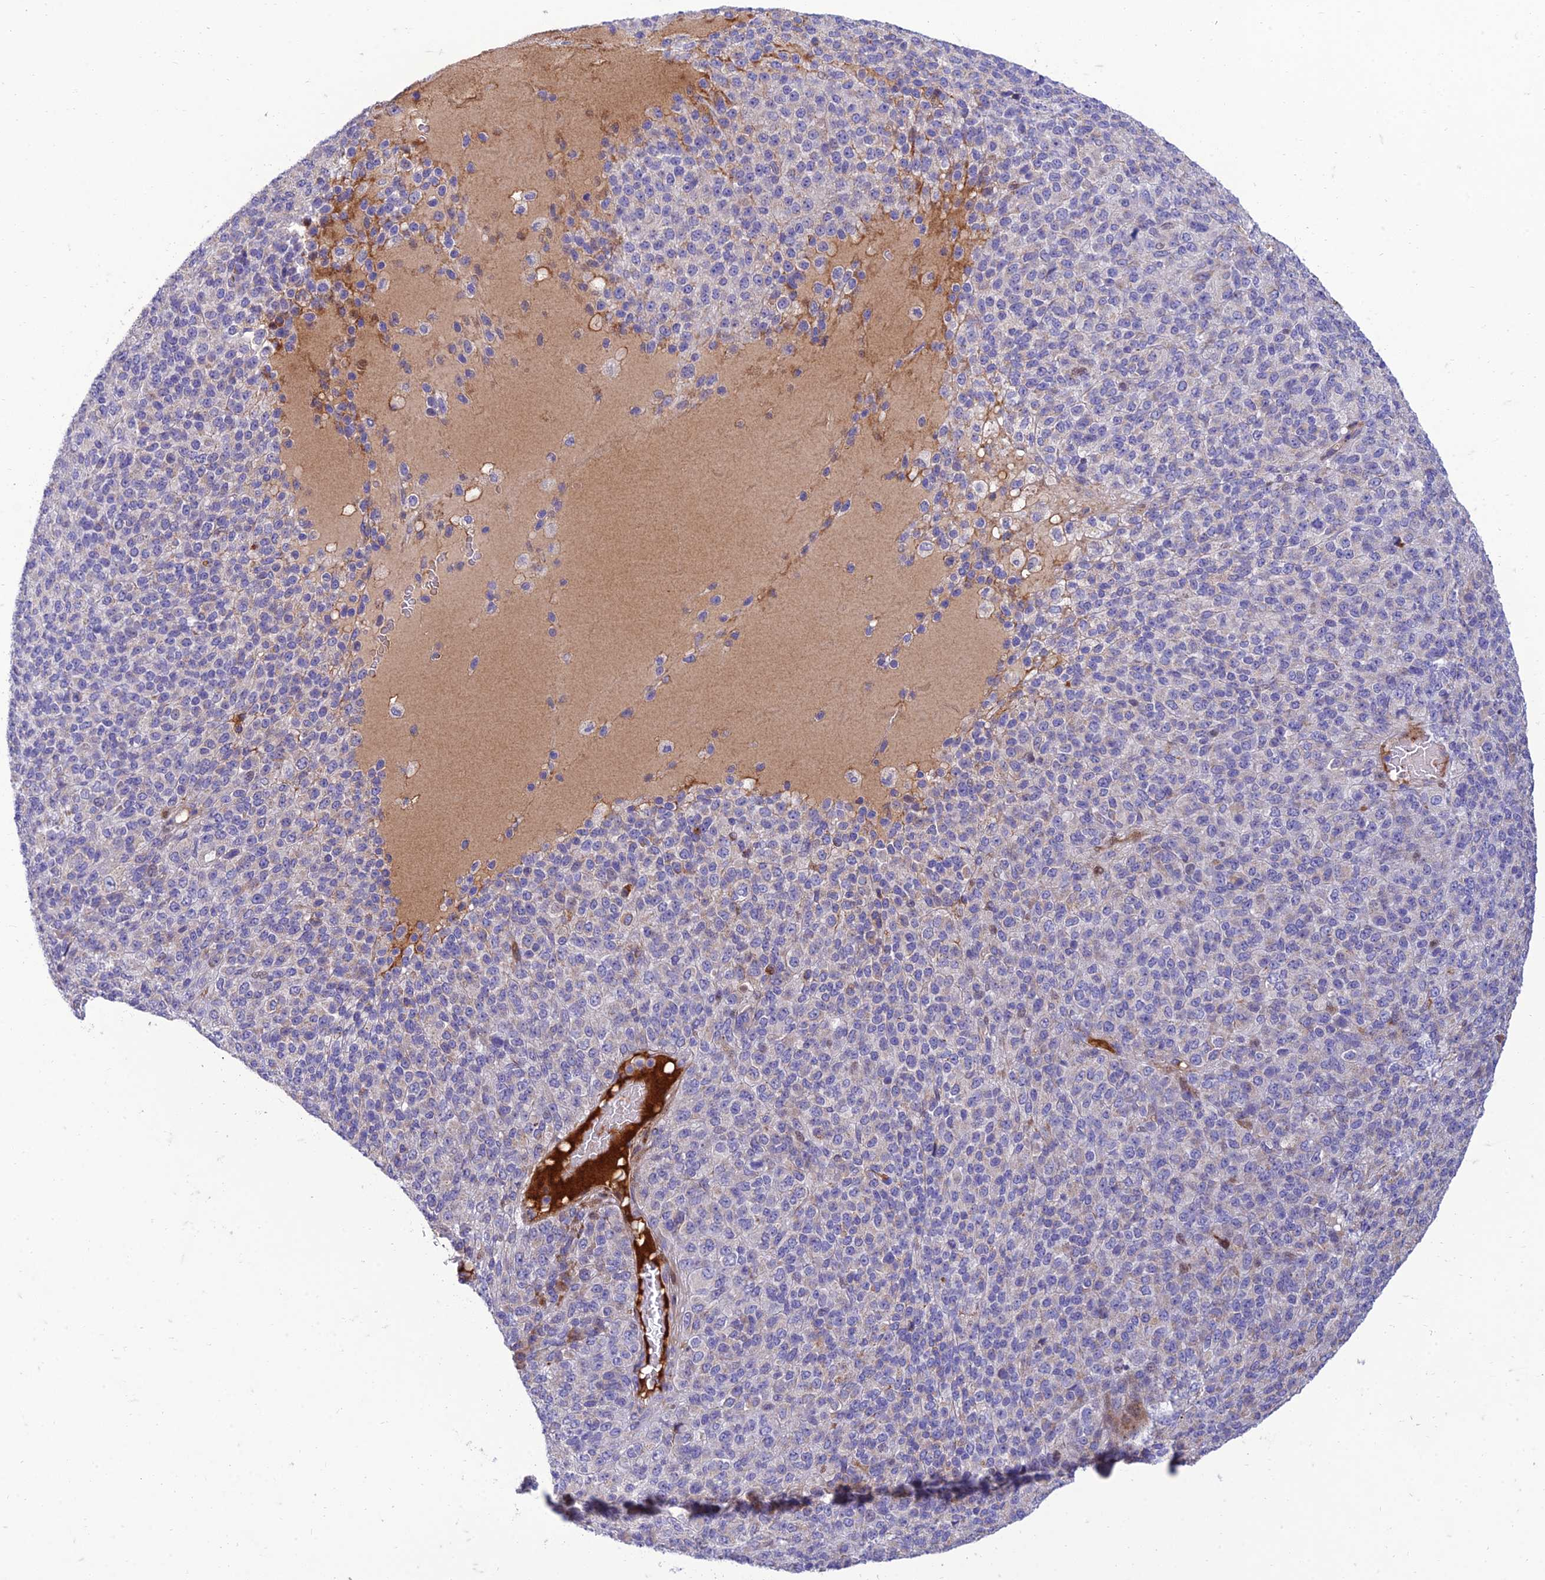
{"staining": {"intensity": "negative", "quantity": "none", "location": "none"}, "tissue": "melanoma", "cell_type": "Tumor cells", "image_type": "cancer", "snomed": [{"axis": "morphology", "description": "Malignant melanoma, Metastatic site"}, {"axis": "topography", "description": "Brain"}], "caption": "A high-resolution photomicrograph shows IHC staining of melanoma, which reveals no significant positivity in tumor cells. The staining was performed using DAB (3,3'-diaminobenzidine) to visualize the protein expression in brown, while the nuclei were stained in blue with hematoxylin (Magnification: 20x).", "gene": "SEL1L3", "patient": {"sex": "female", "age": 56}}